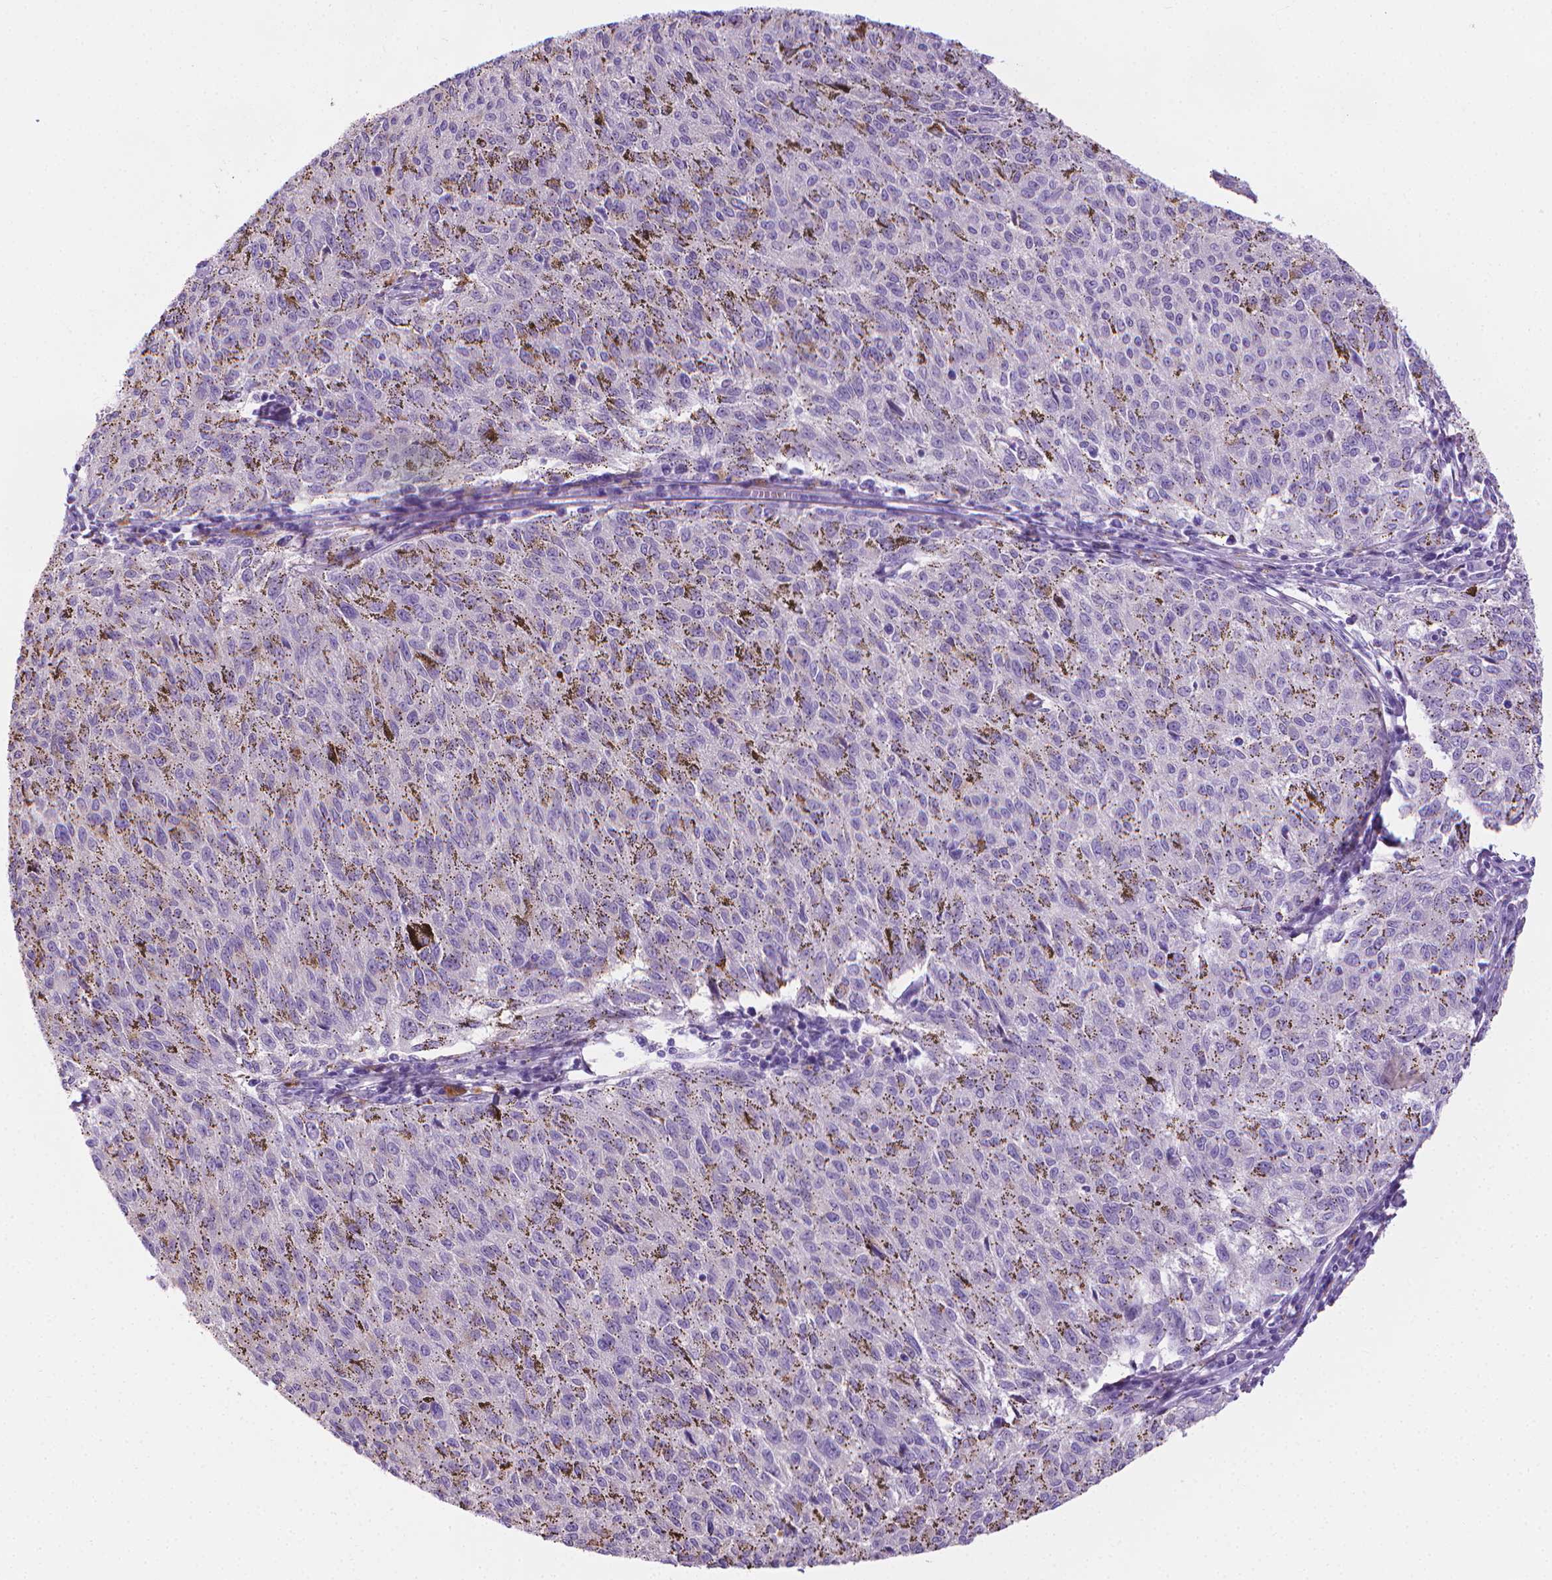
{"staining": {"intensity": "negative", "quantity": "none", "location": "none"}, "tissue": "melanoma", "cell_type": "Tumor cells", "image_type": "cancer", "snomed": [{"axis": "morphology", "description": "Malignant melanoma, NOS"}, {"axis": "topography", "description": "Skin"}], "caption": "A photomicrograph of human melanoma is negative for staining in tumor cells.", "gene": "SPAG6", "patient": {"sex": "female", "age": 72}}